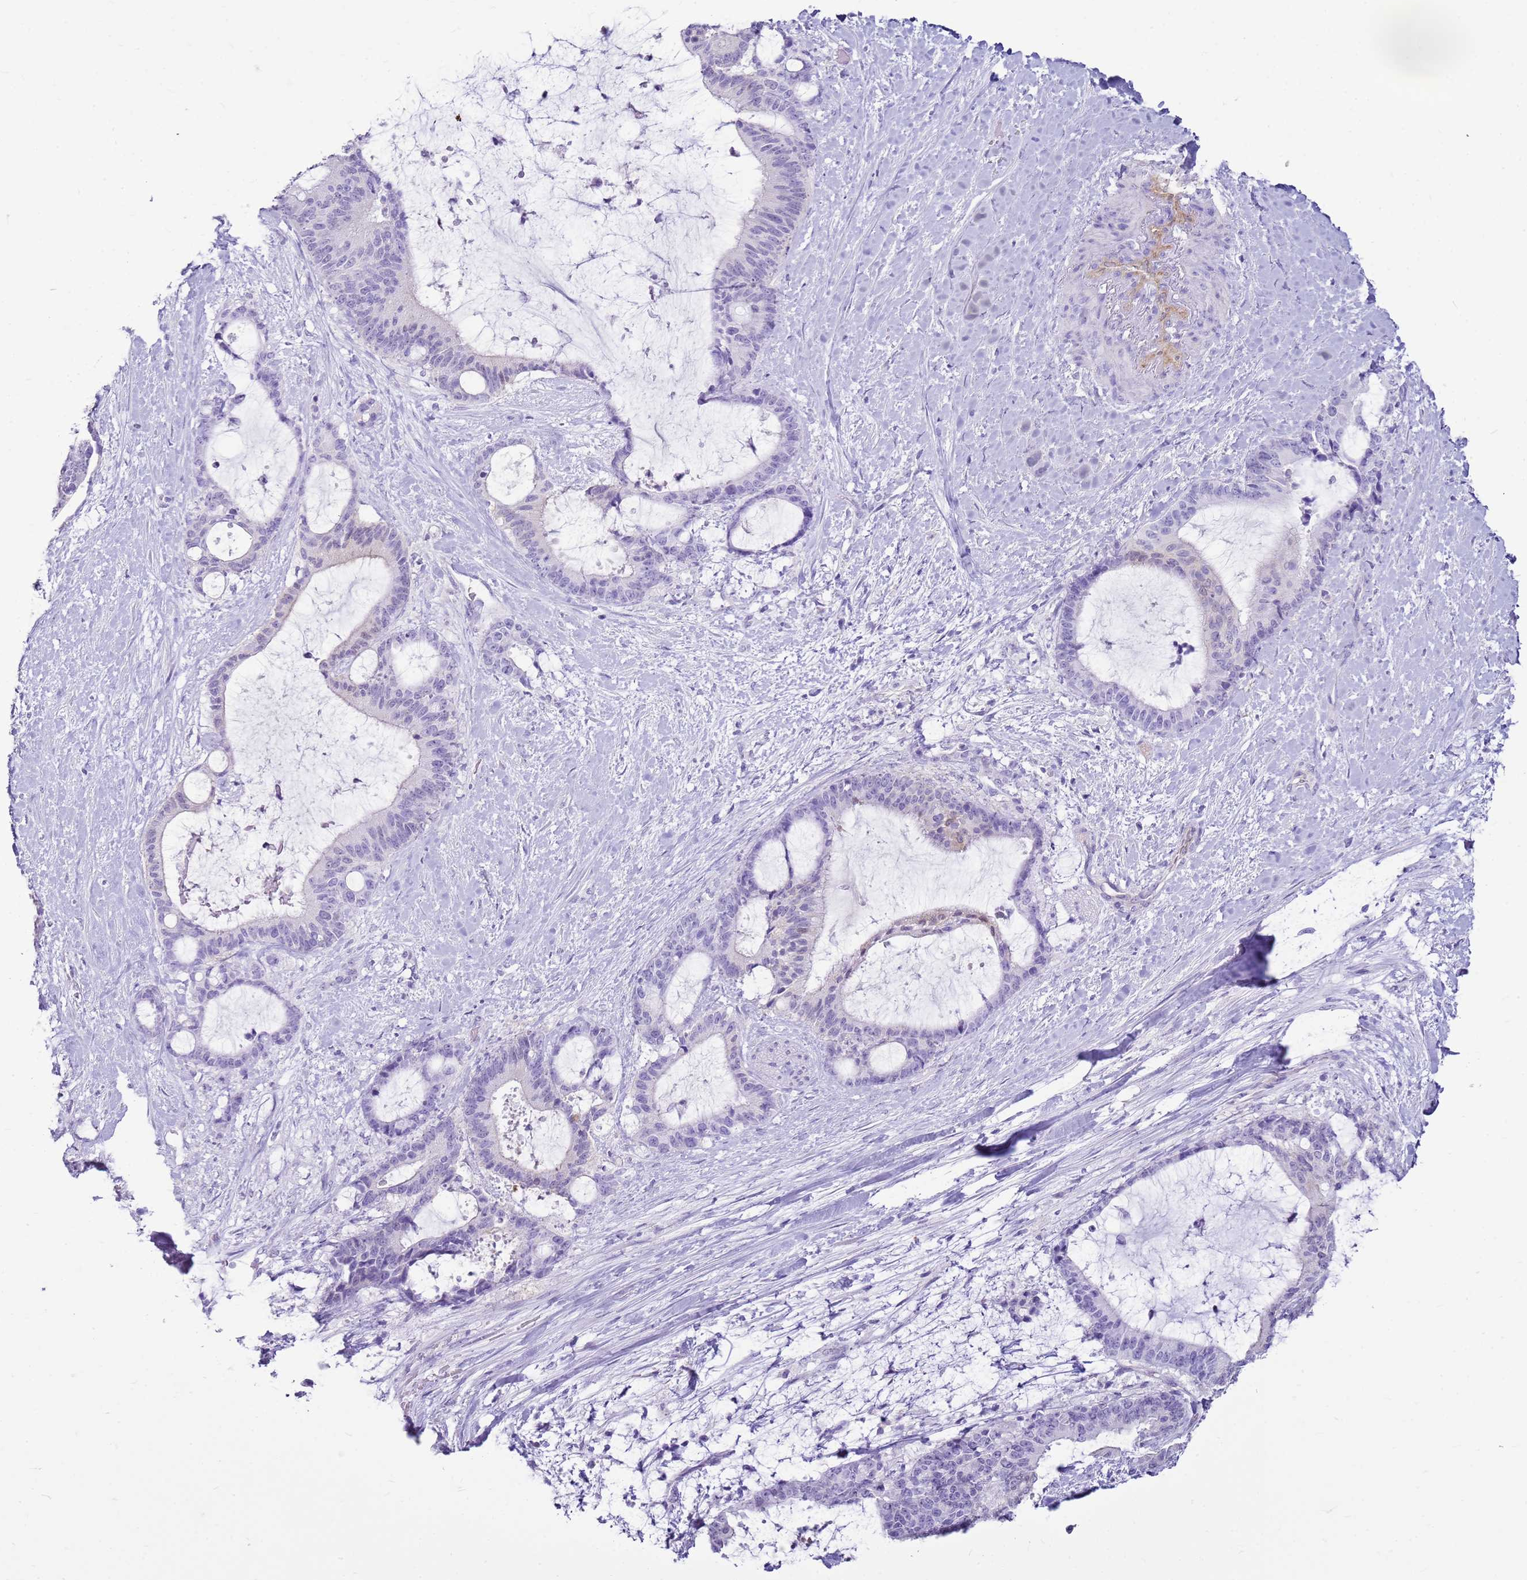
{"staining": {"intensity": "negative", "quantity": "none", "location": "none"}, "tissue": "liver cancer", "cell_type": "Tumor cells", "image_type": "cancer", "snomed": [{"axis": "morphology", "description": "Normal tissue, NOS"}, {"axis": "morphology", "description": "Cholangiocarcinoma"}, {"axis": "topography", "description": "Liver"}, {"axis": "topography", "description": "Peripheral nerve tissue"}], "caption": "High magnification brightfield microscopy of liver cancer stained with DAB (brown) and counterstained with hematoxylin (blue): tumor cells show no significant positivity.", "gene": "SULT1E1", "patient": {"sex": "female", "age": 73}}